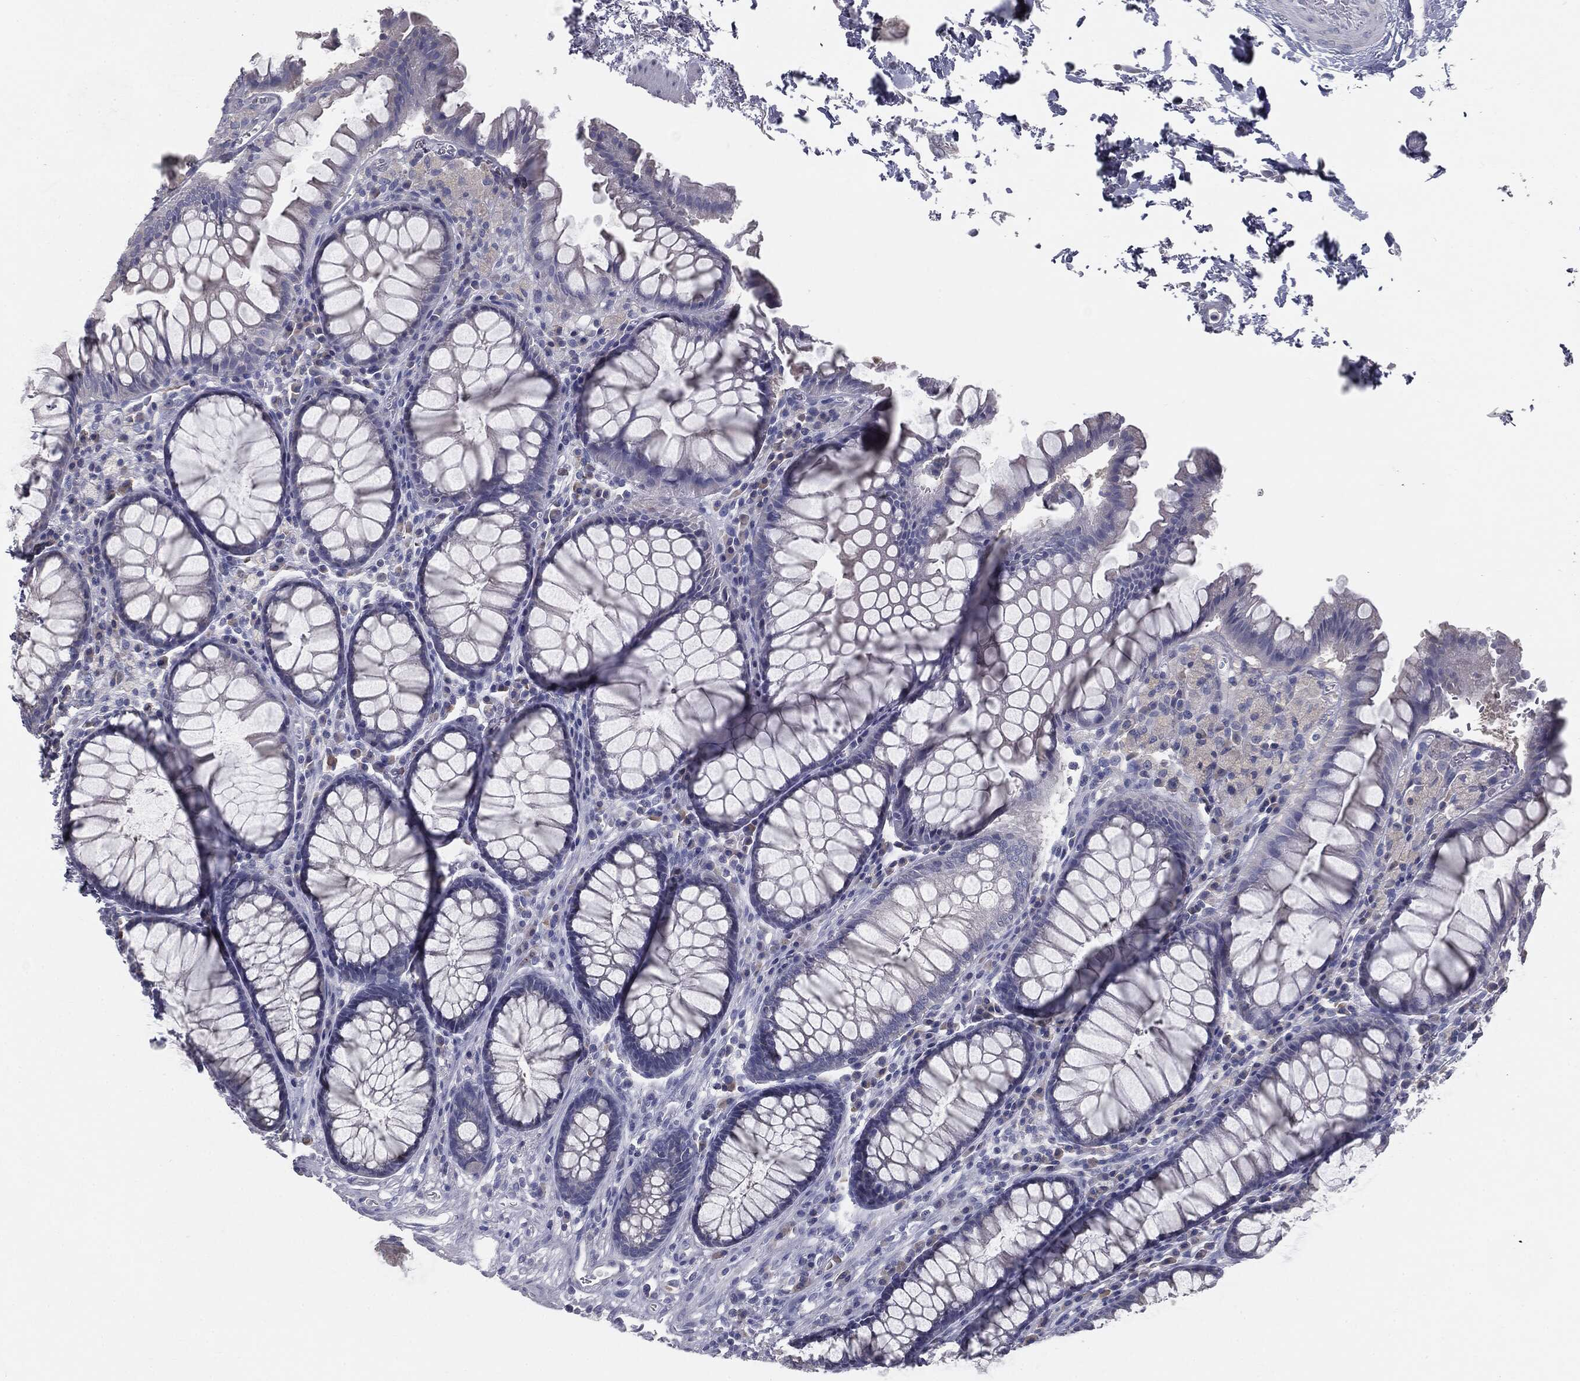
{"staining": {"intensity": "negative", "quantity": "none", "location": "none"}, "tissue": "rectum", "cell_type": "Glandular cells", "image_type": "normal", "snomed": [{"axis": "morphology", "description": "Normal tissue, NOS"}, {"axis": "topography", "description": "Rectum"}], "caption": "An immunohistochemistry (IHC) histopathology image of benign rectum is shown. There is no staining in glandular cells of rectum. Brightfield microscopy of IHC stained with DAB (3,3'-diaminobenzidine) (brown) and hematoxylin (blue), captured at high magnification.", "gene": "CAV3", "patient": {"sex": "female", "age": 68}}